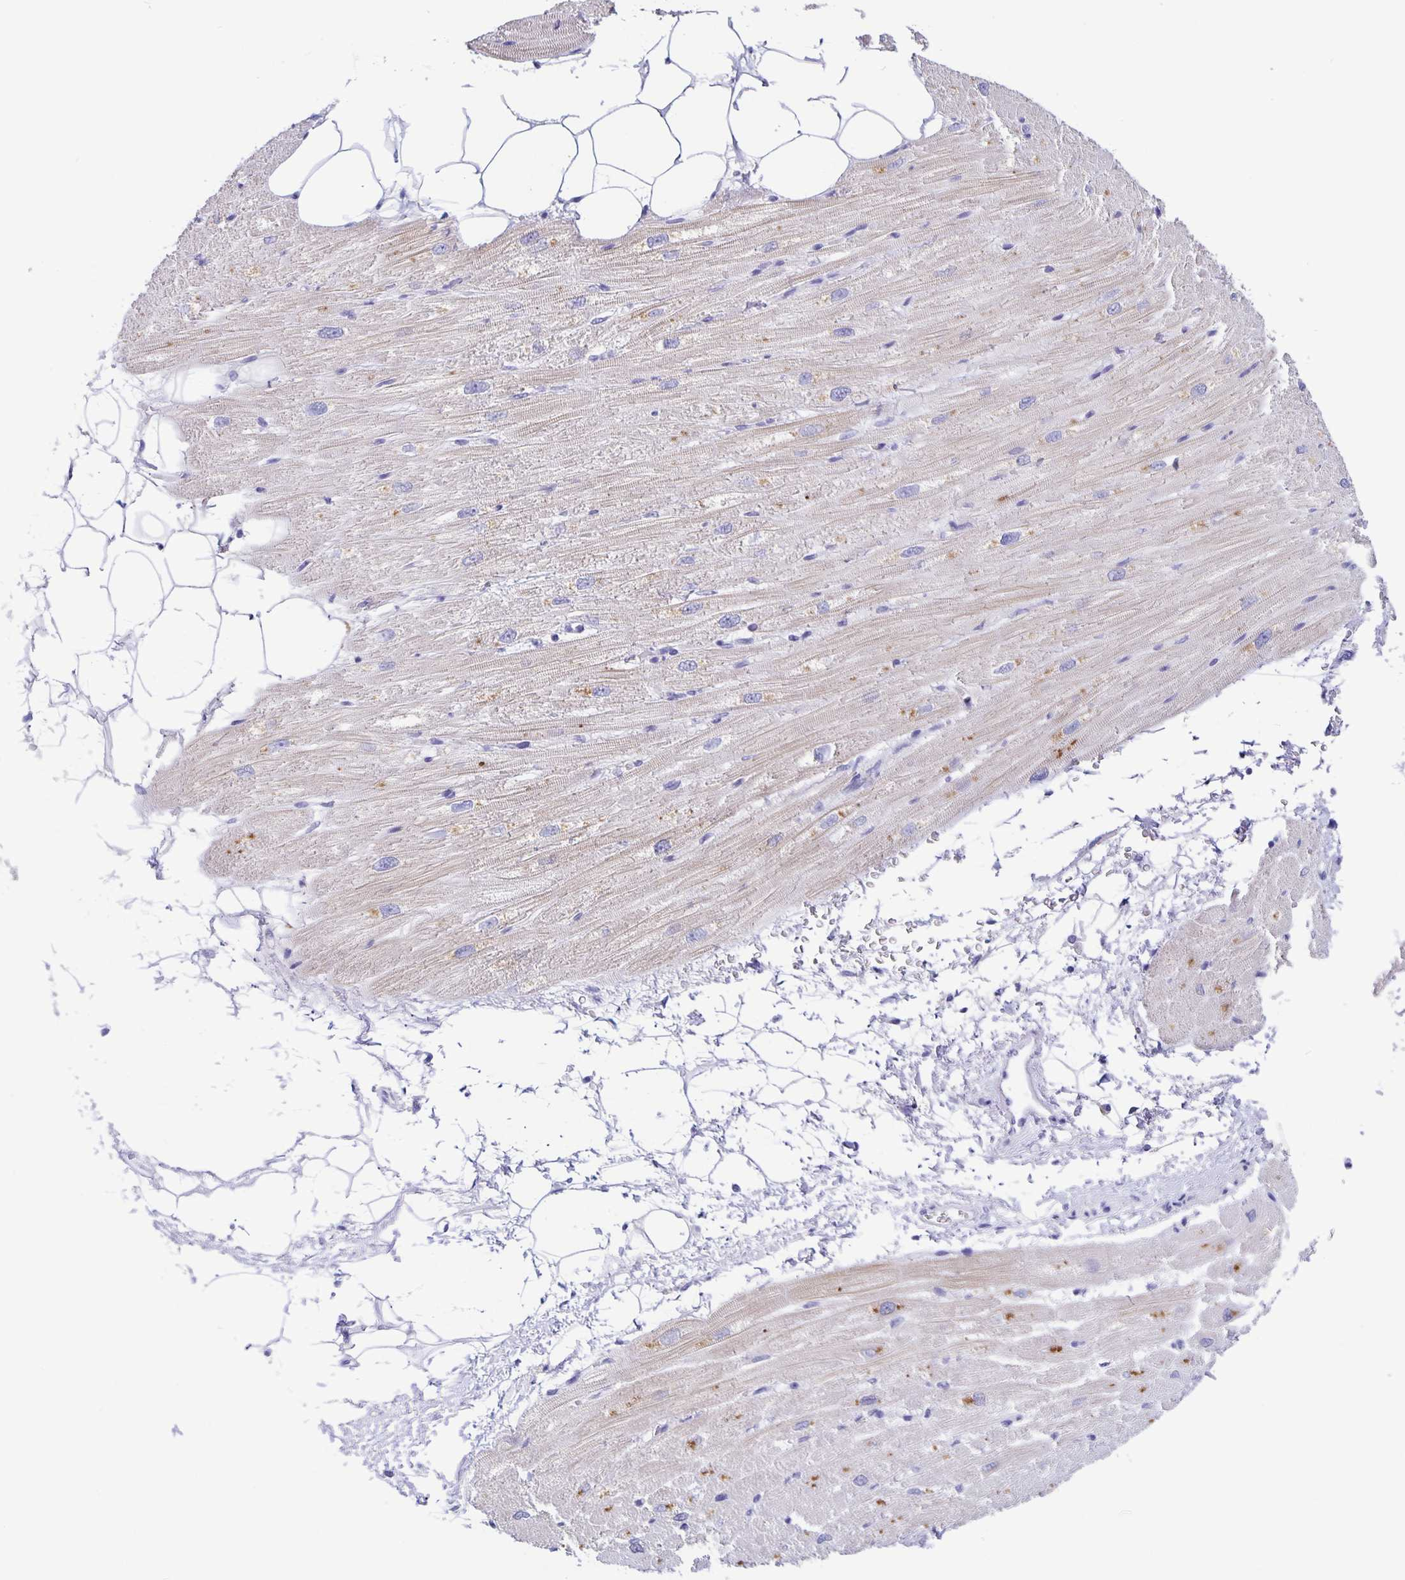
{"staining": {"intensity": "strong", "quantity": "<25%", "location": "cytoplasmic/membranous"}, "tissue": "heart muscle", "cell_type": "Cardiomyocytes", "image_type": "normal", "snomed": [{"axis": "morphology", "description": "Normal tissue, NOS"}, {"axis": "topography", "description": "Heart"}], "caption": "Protein expression analysis of benign heart muscle reveals strong cytoplasmic/membranous staining in approximately <25% of cardiomyocytes.", "gene": "ERMN", "patient": {"sex": "male", "age": 62}}